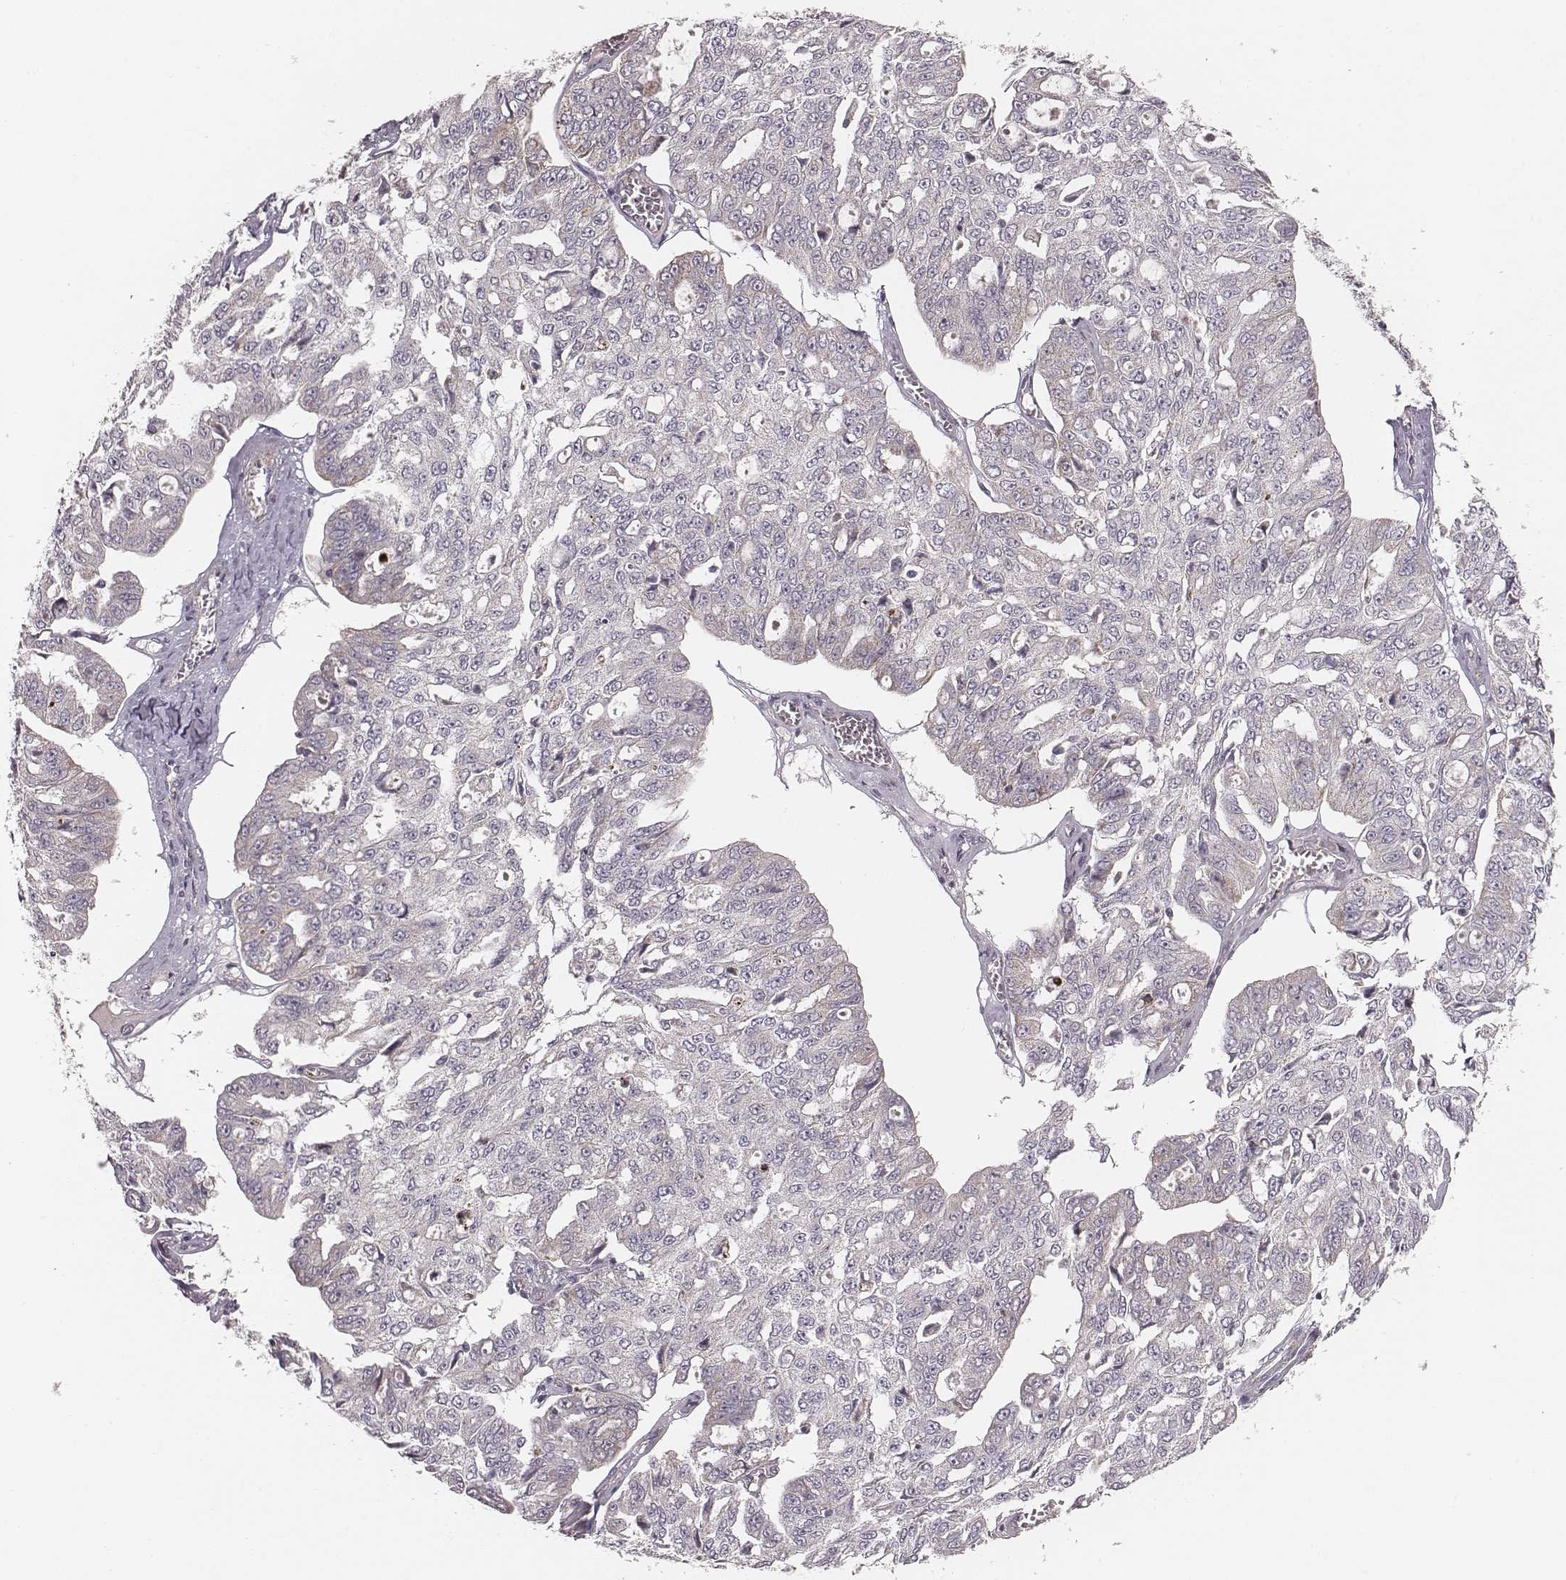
{"staining": {"intensity": "negative", "quantity": "none", "location": "none"}, "tissue": "ovarian cancer", "cell_type": "Tumor cells", "image_type": "cancer", "snomed": [{"axis": "morphology", "description": "Carcinoma, endometroid"}, {"axis": "topography", "description": "Ovary"}], "caption": "Human ovarian cancer stained for a protein using immunohistochemistry (IHC) demonstrates no positivity in tumor cells.", "gene": "TUFM", "patient": {"sex": "female", "age": 65}}